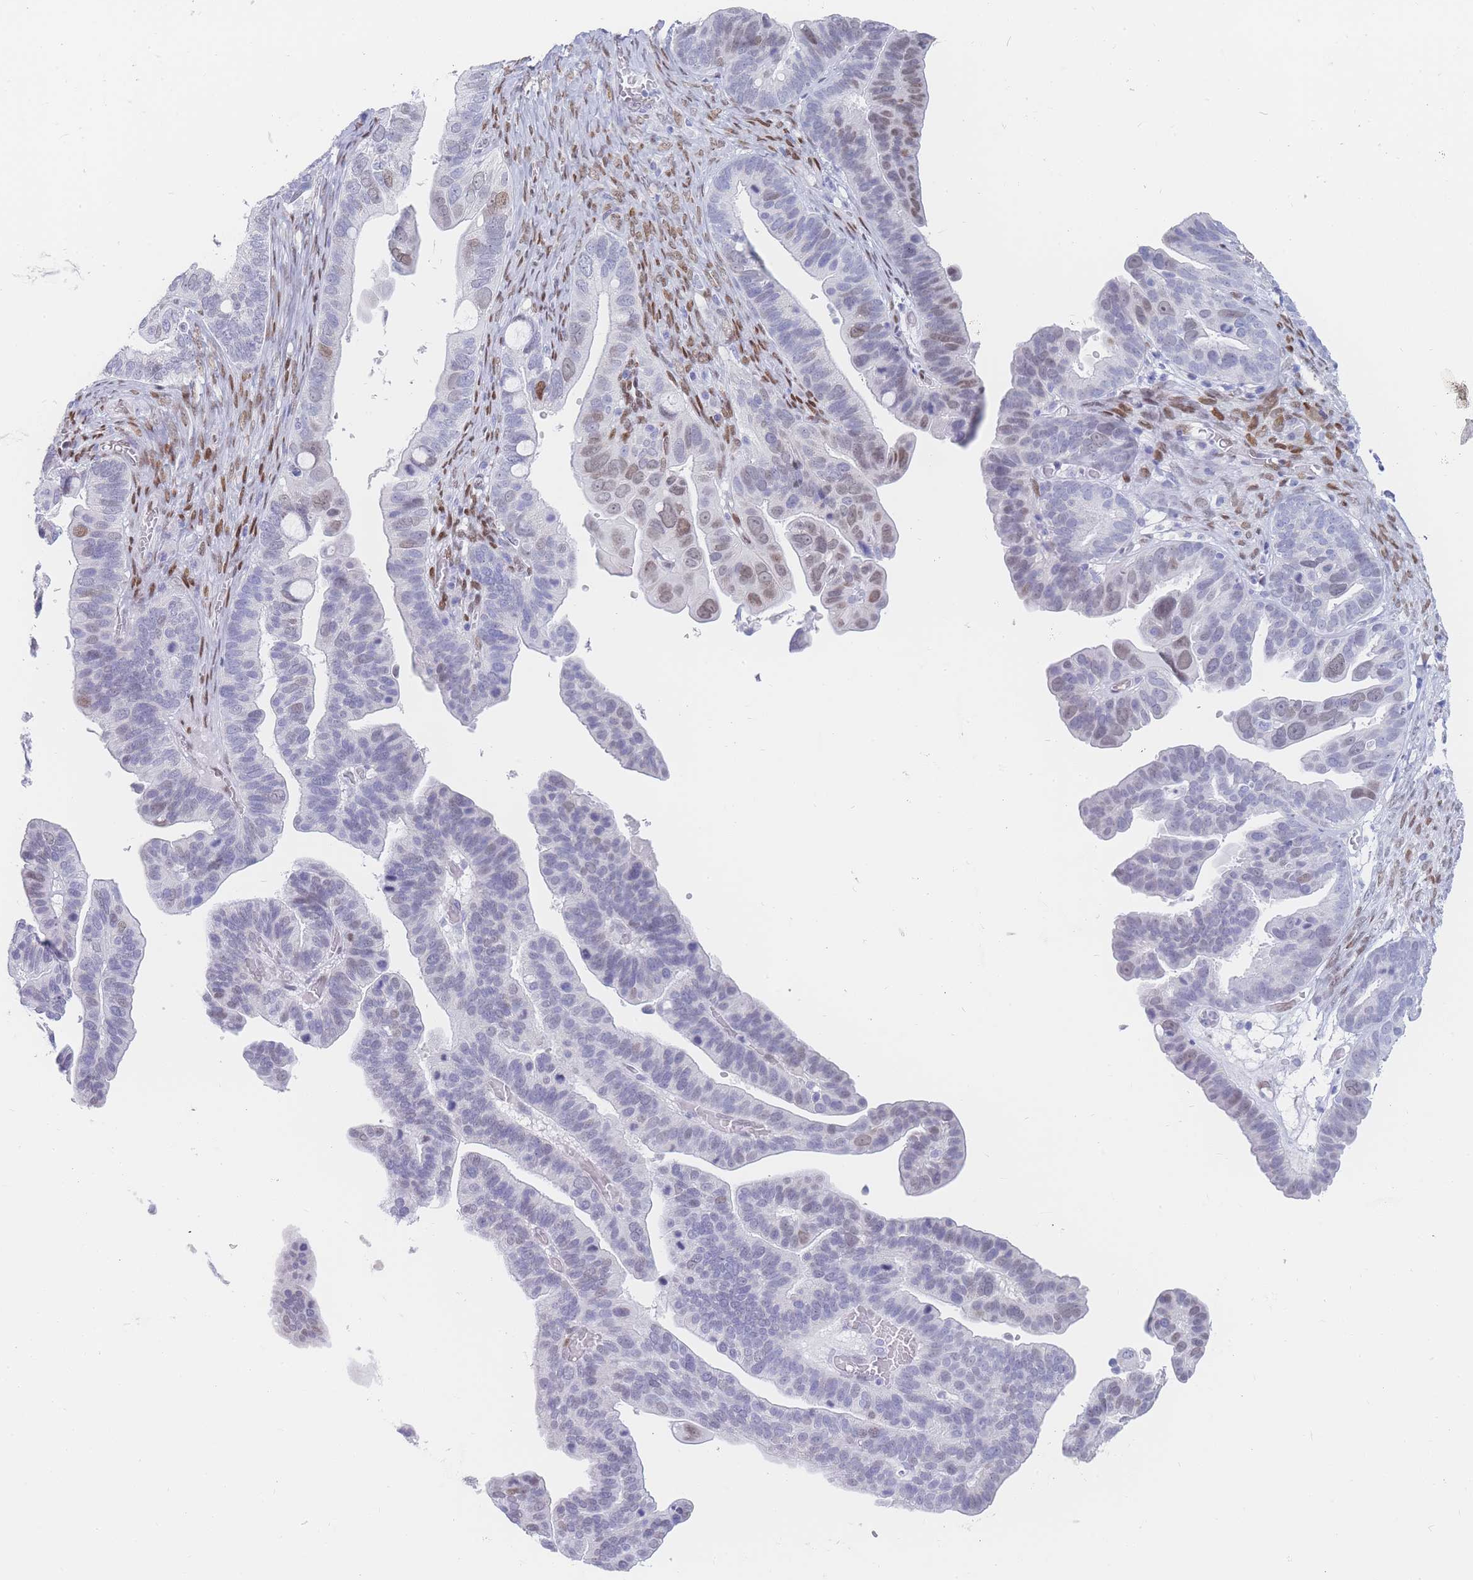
{"staining": {"intensity": "weak", "quantity": "<25%", "location": "nuclear"}, "tissue": "ovarian cancer", "cell_type": "Tumor cells", "image_type": "cancer", "snomed": [{"axis": "morphology", "description": "Cystadenocarcinoma, serous, NOS"}, {"axis": "topography", "description": "Ovary"}], "caption": "Micrograph shows no protein expression in tumor cells of ovarian cancer tissue.", "gene": "PSMB5", "patient": {"sex": "female", "age": 56}}